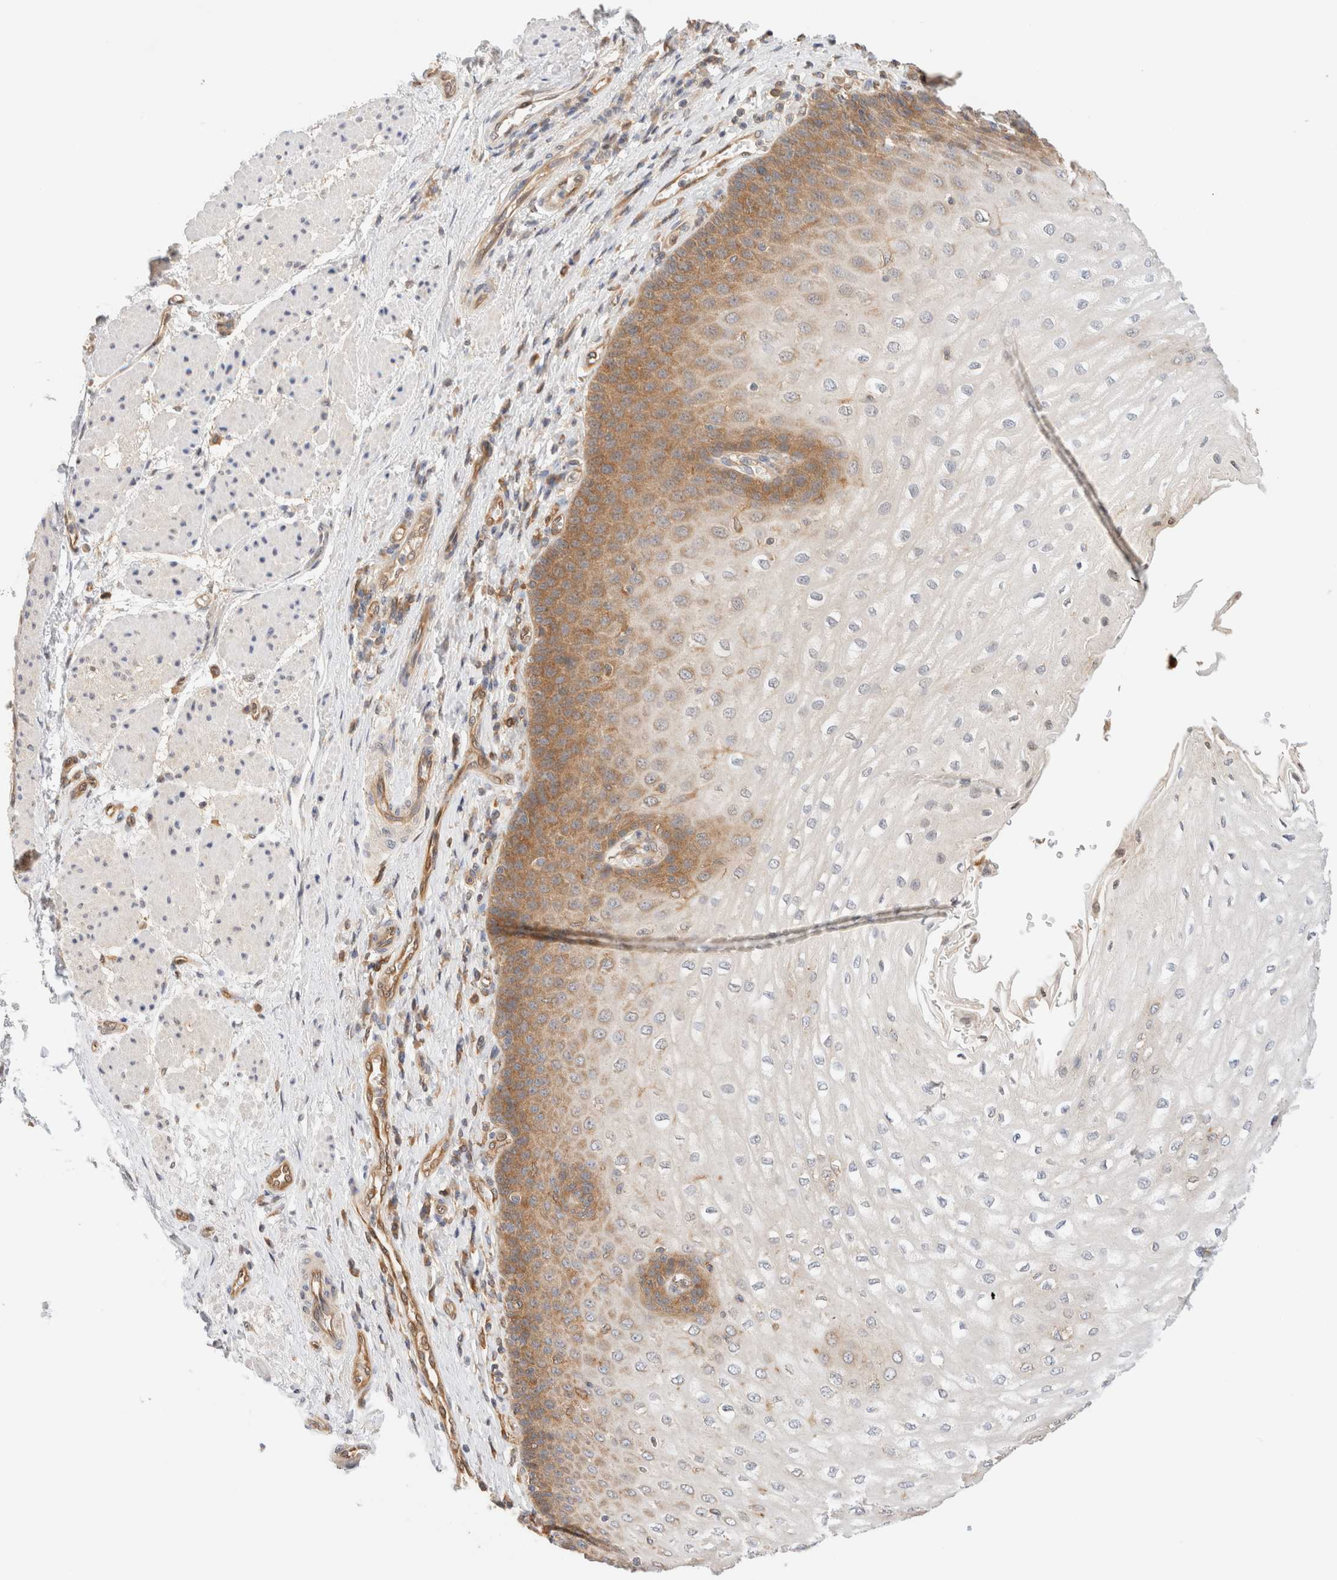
{"staining": {"intensity": "moderate", "quantity": "25%-75%", "location": "cytoplasmic/membranous"}, "tissue": "esophagus", "cell_type": "Squamous epithelial cells", "image_type": "normal", "snomed": [{"axis": "morphology", "description": "Normal tissue, NOS"}, {"axis": "topography", "description": "Esophagus"}], "caption": "There is medium levels of moderate cytoplasmic/membranous positivity in squamous epithelial cells of benign esophagus, as demonstrated by immunohistochemical staining (brown color).", "gene": "RABEP1", "patient": {"sex": "male", "age": 54}}